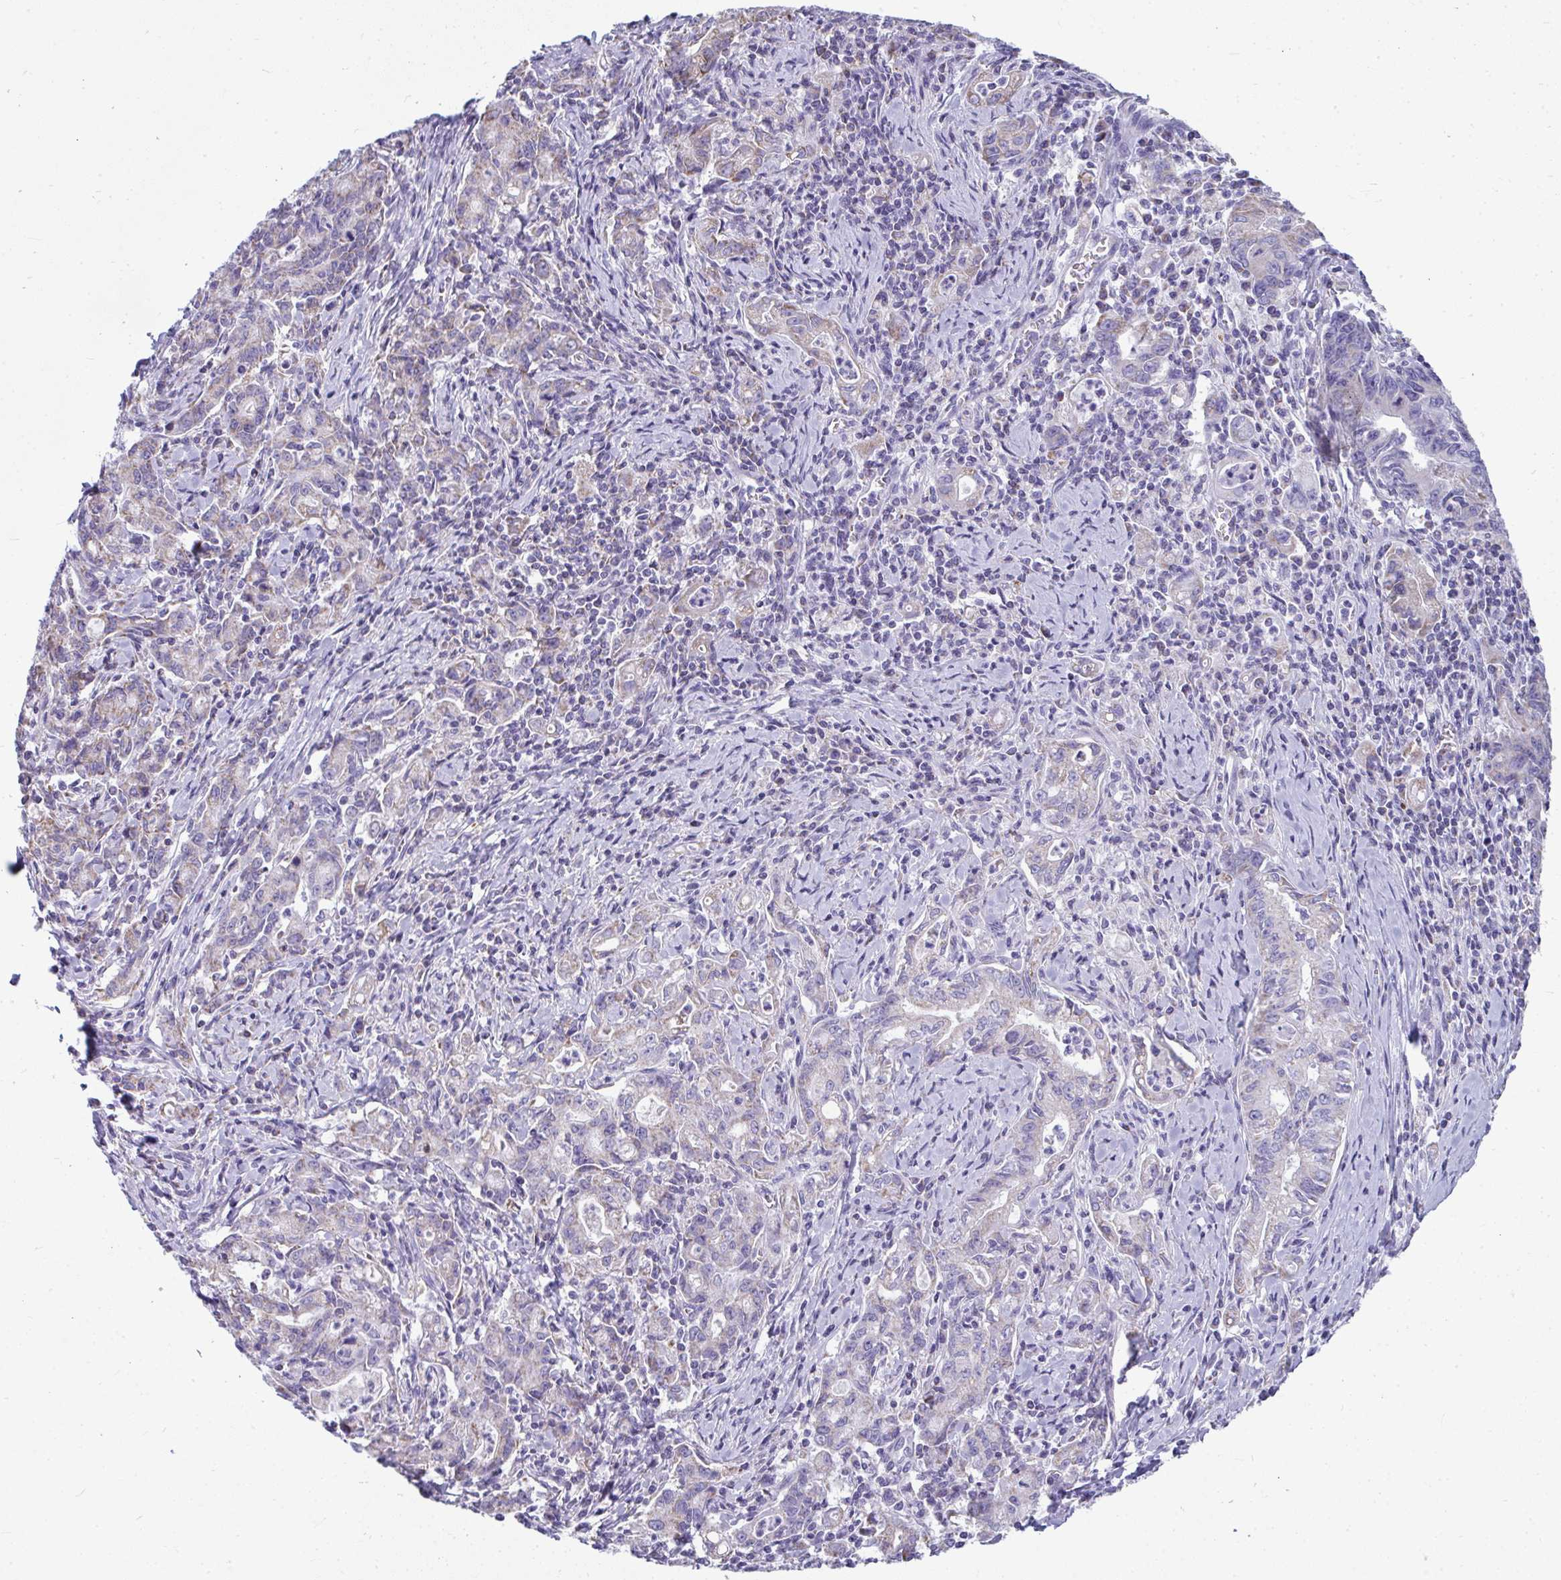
{"staining": {"intensity": "weak", "quantity": "<25%", "location": "cytoplasmic/membranous"}, "tissue": "stomach cancer", "cell_type": "Tumor cells", "image_type": "cancer", "snomed": [{"axis": "morphology", "description": "Adenocarcinoma, NOS"}, {"axis": "topography", "description": "Stomach, upper"}], "caption": "High power microscopy histopathology image of an immunohistochemistry photomicrograph of stomach adenocarcinoma, revealing no significant positivity in tumor cells. (DAB (3,3'-diaminobenzidine) IHC, high magnification).", "gene": "SLC6A1", "patient": {"sex": "female", "age": 79}}